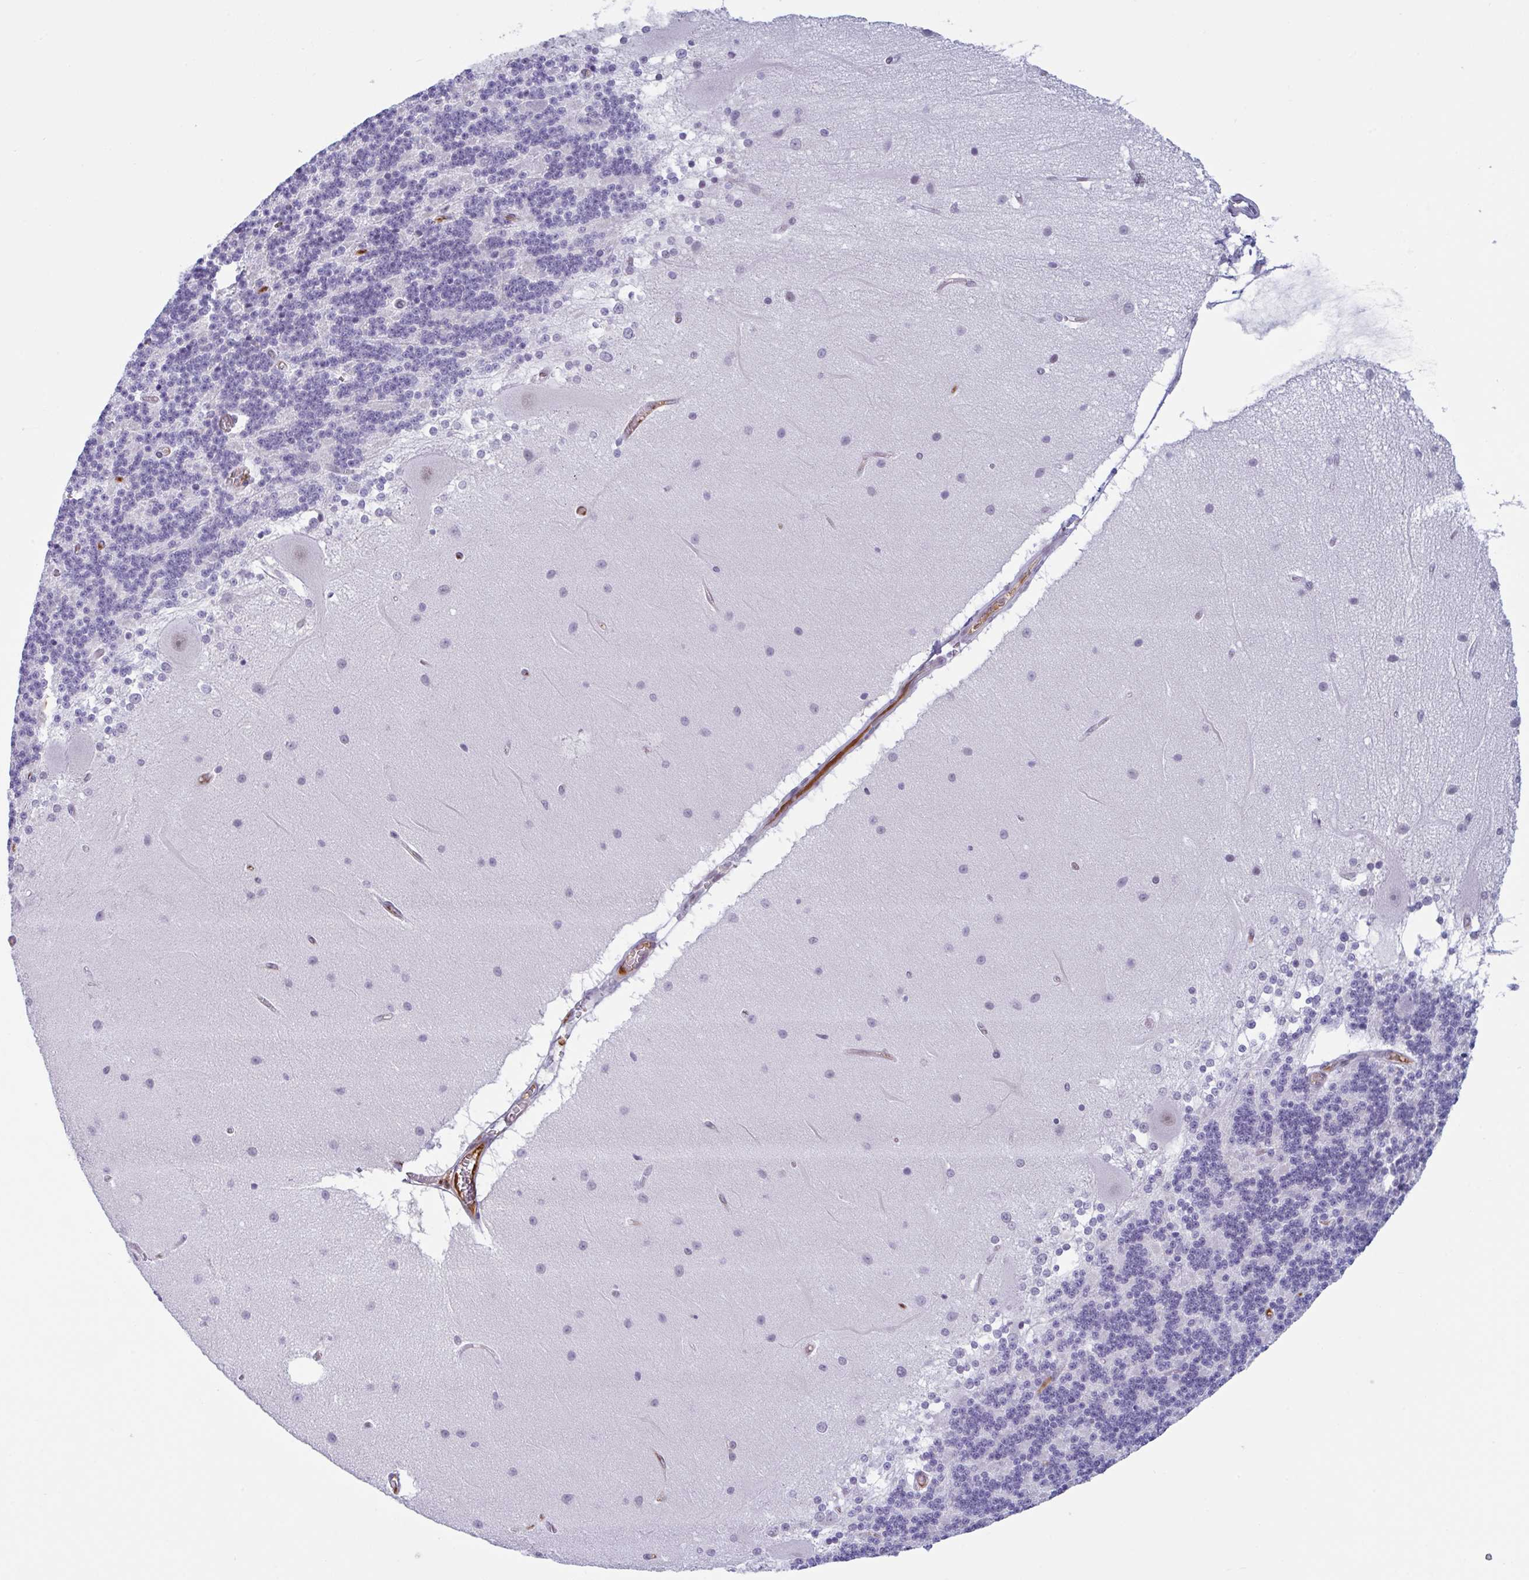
{"staining": {"intensity": "negative", "quantity": "none", "location": "none"}, "tissue": "cerebellum", "cell_type": "Cells in granular layer", "image_type": "normal", "snomed": [{"axis": "morphology", "description": "Normal tissue, NOS"}, {"axis": "topography", "description": "Cerebellum"}], "caption": "A high-resolution histopathology image shows immunohistochemistry staining of benign cerebellum, which shows no significant positivity in cells in granular layer. (Brightfield microscopy of DAB immunohistochemistry at high magnification).", "gene": "PLG", "patient": {"sex": "female", "age": 54}}